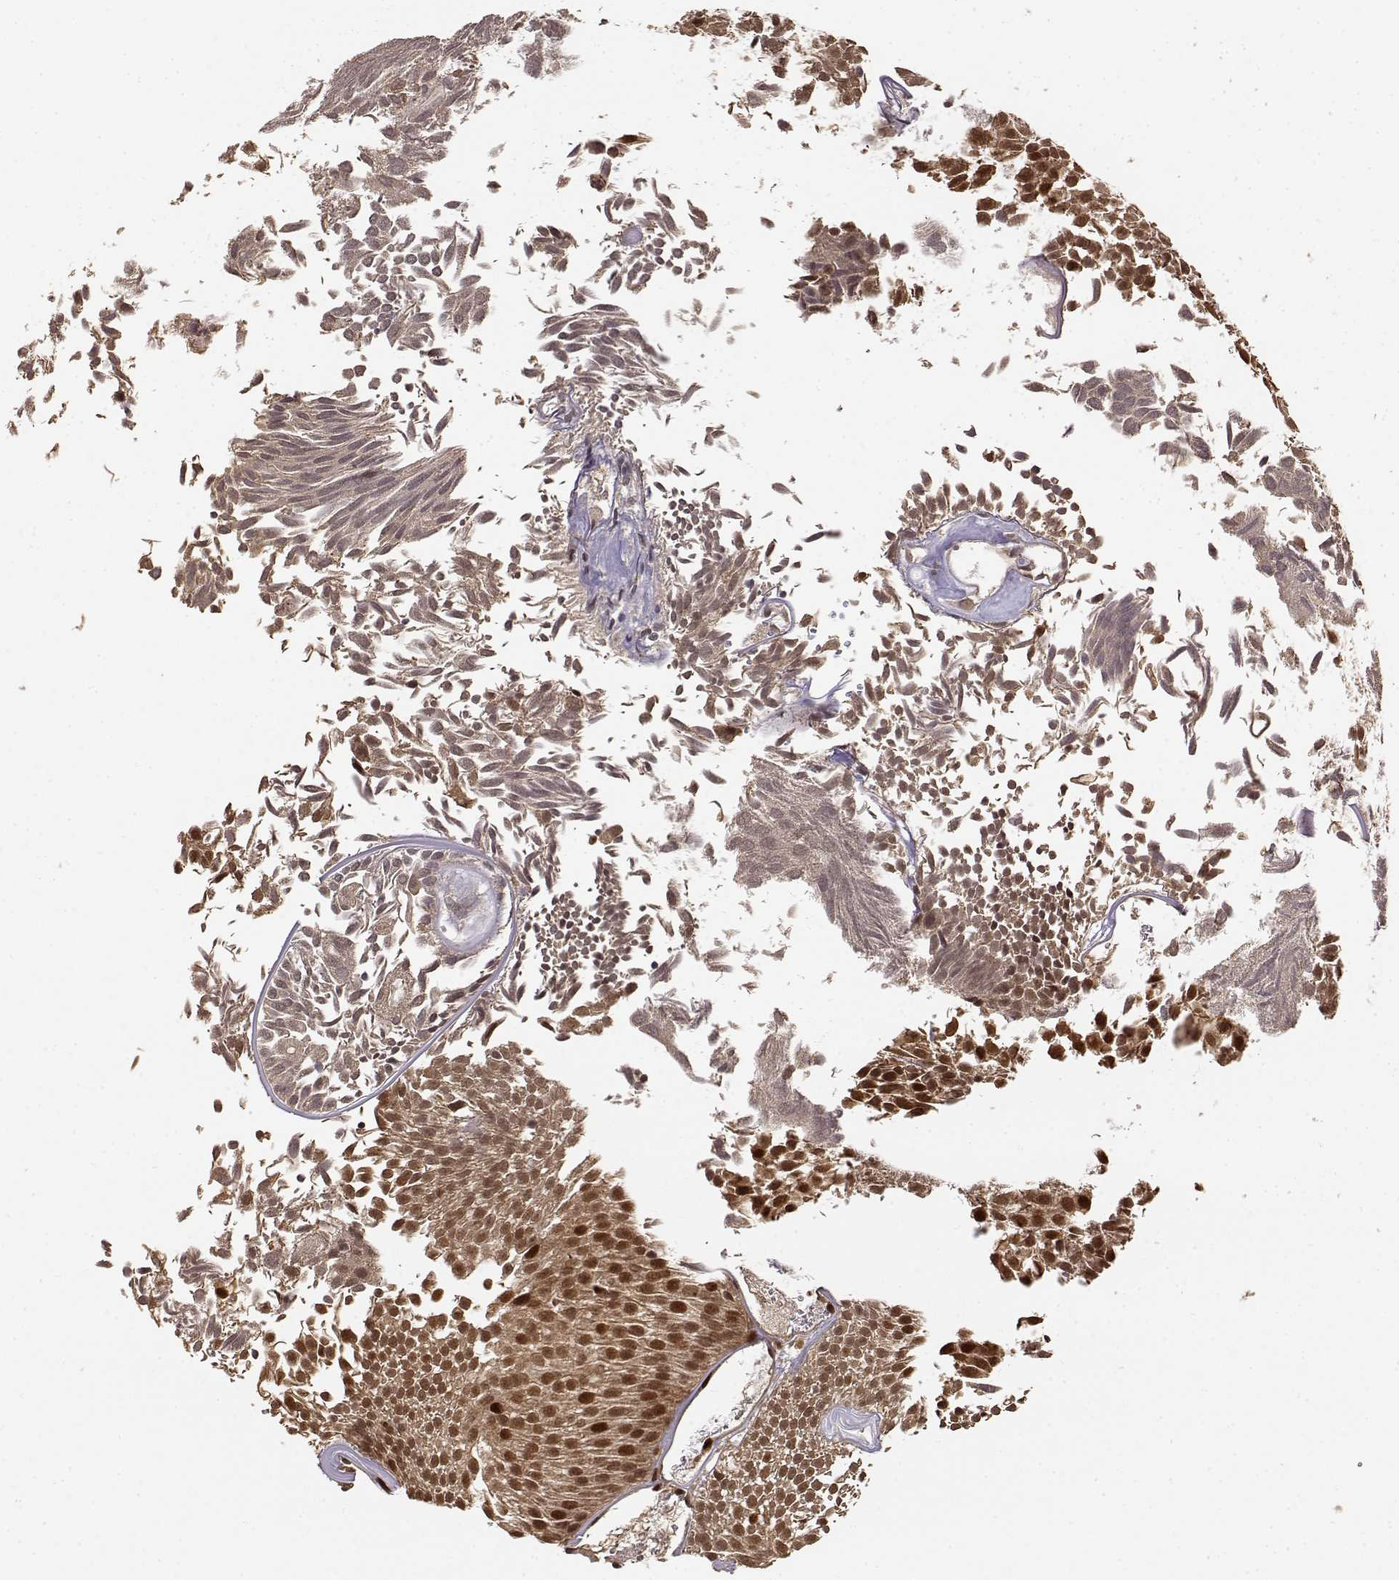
{"staining": {"intensity": "moderate", "quantity": ">75%", "location": "cytoplasmic/membranous,nuclear"}, "tissue": "urothelial cancer", "cell_type": "Tumor cells", "image_type": "cancer", "snomed": [{"axis": "morphology", "description": "Urothelial carcinoma, Low grade"}, {"axis": "topography", "description": "Urinary bladder"}], "caption": "Urothelial cancer stained for a protein reveals moderate cytoplasmic/membranous and nuclear positivity in tumor cells.", "gene": "MAEA", "patient": {"sex": "male", "age": 52}}